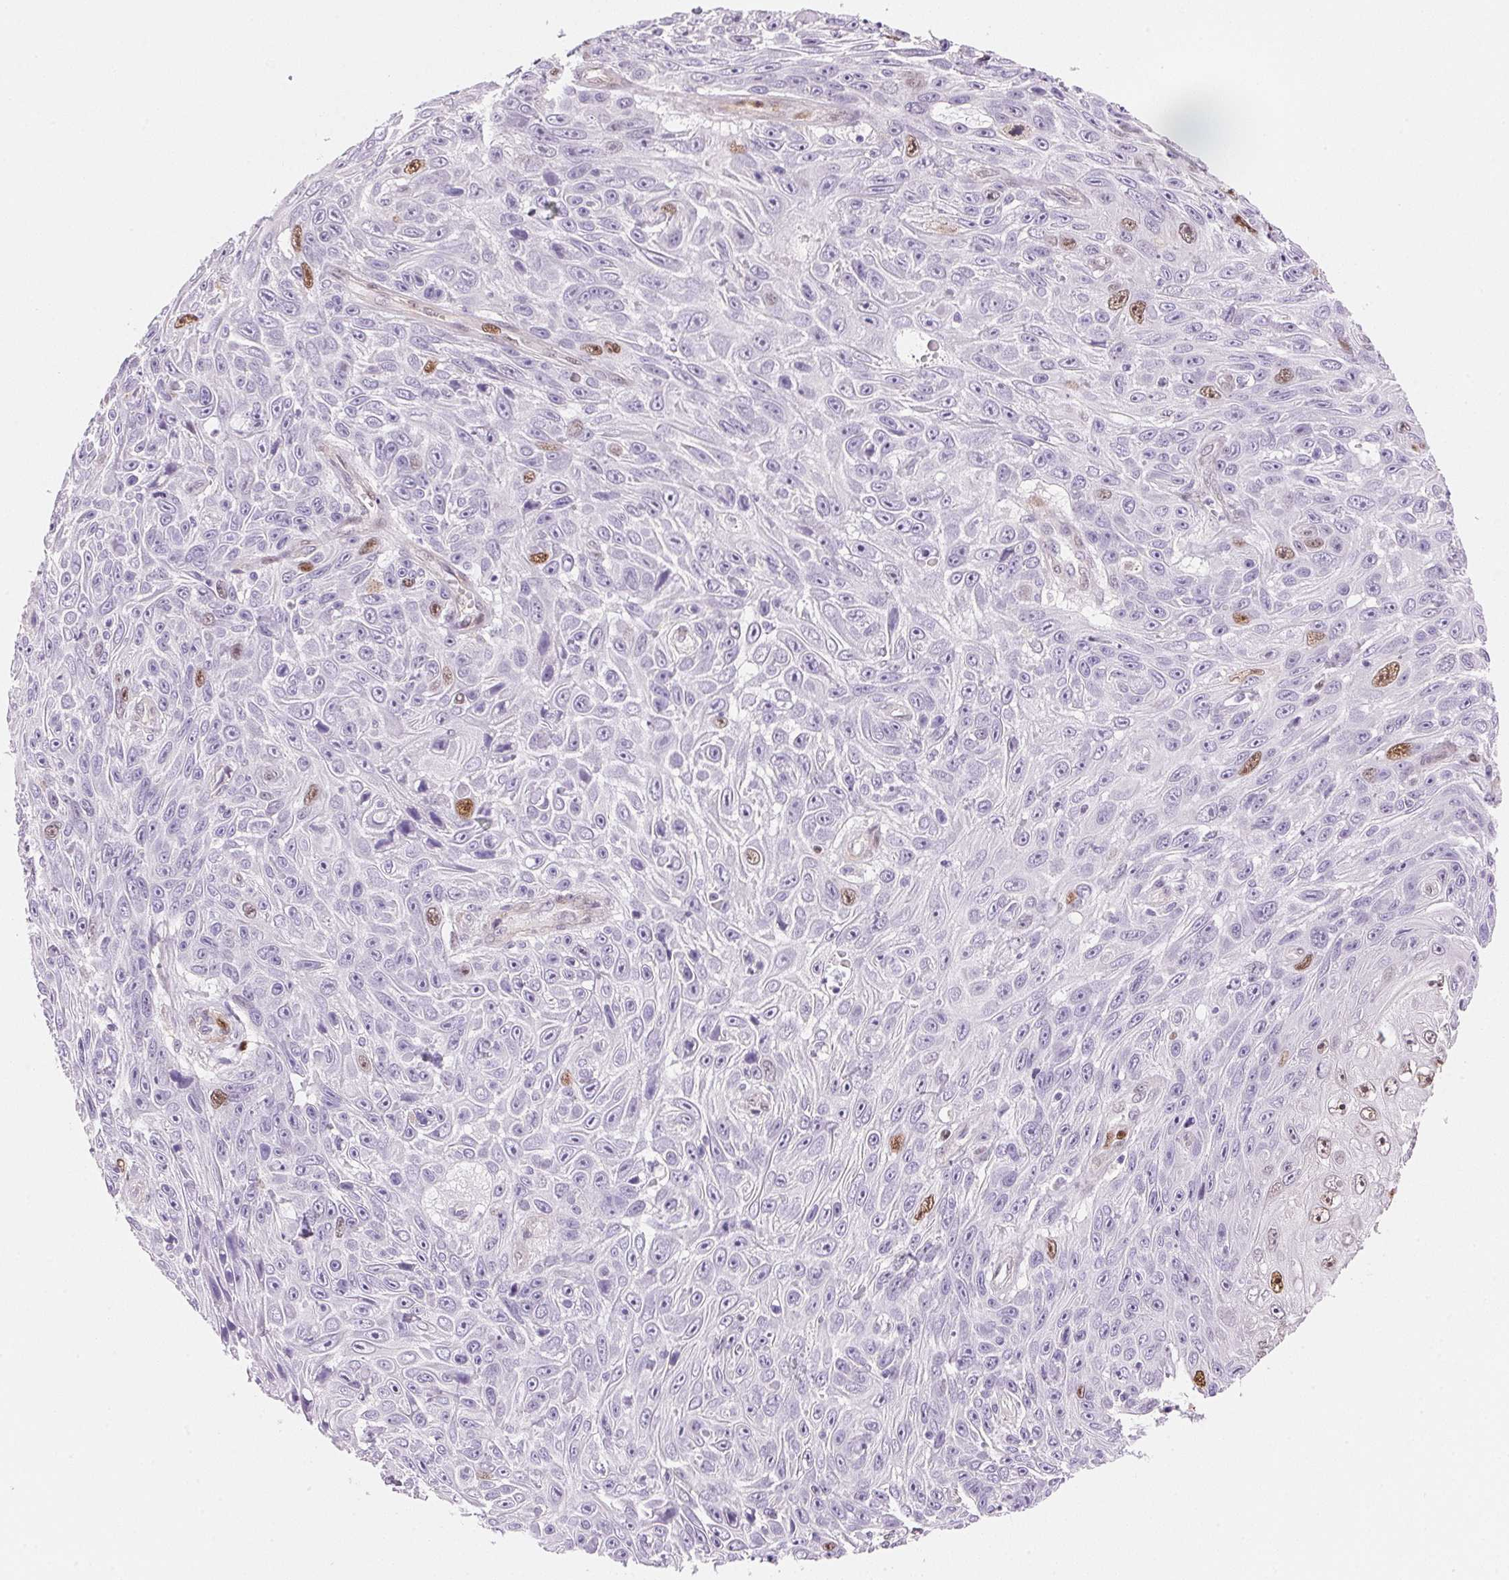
{"staining": {"intensity": "moderate", "quantity": "<25%", "location": "nuclear"}, "tissue": "skin cancer", "cell_type": "Tumor cells", "image_type": "cancer", "snomed": [{"axis": "morphology", "description": "Squamous cell carcinoma, NOS"}, {"axis": "topography", "description": "Skin"}], "caption": "An immunohistochemistry (IHC) image of tumor tissue is shown. Protein staining in brown shows moderate nuclear positivity in skin squamous cell carcinoma within tumor cells.", "gene": "SMTN", "patient": {"sex": "male", "age": 82}}